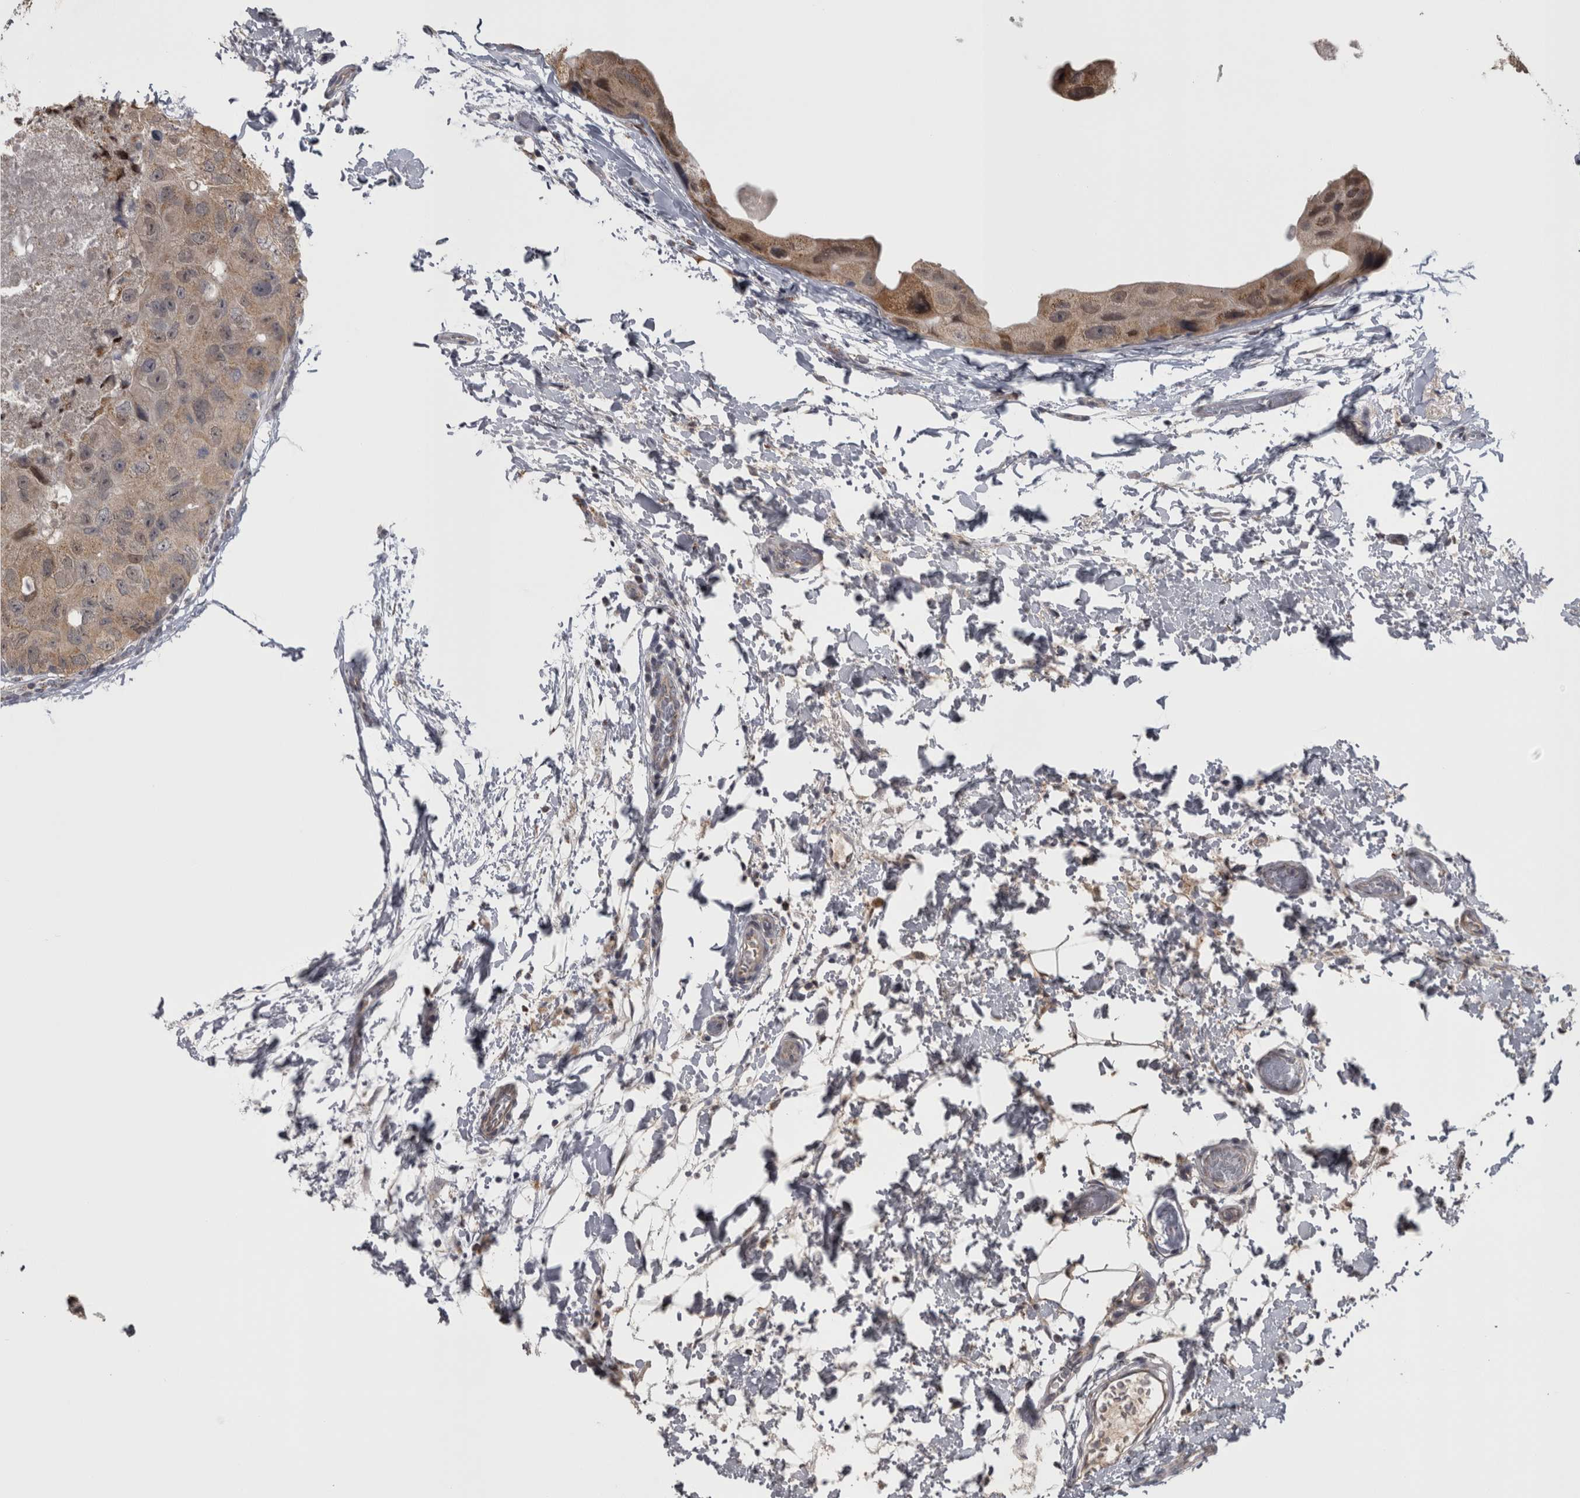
{"staining": {"intensity": "weak", "quantity": ">75%", "location": "cytoplasmic/membranous"}, "tissue": "breast cancer", "cell_type": "Tumor cells", "image_type": "cancer", "snomed": [{"axis": "morphology", "description": "Duct carcinoma"}, {"axis": "topography", "description": "Breast"}], "caption": "There is low levels of weak cytoplasmic/membranous staining in tumor cells of breast invasive ductal carcinoma, as demonstrated by immunohistochemical staining (brown color).", "gene": "DBT", "patient": {"sex": "female", "age": 62}}